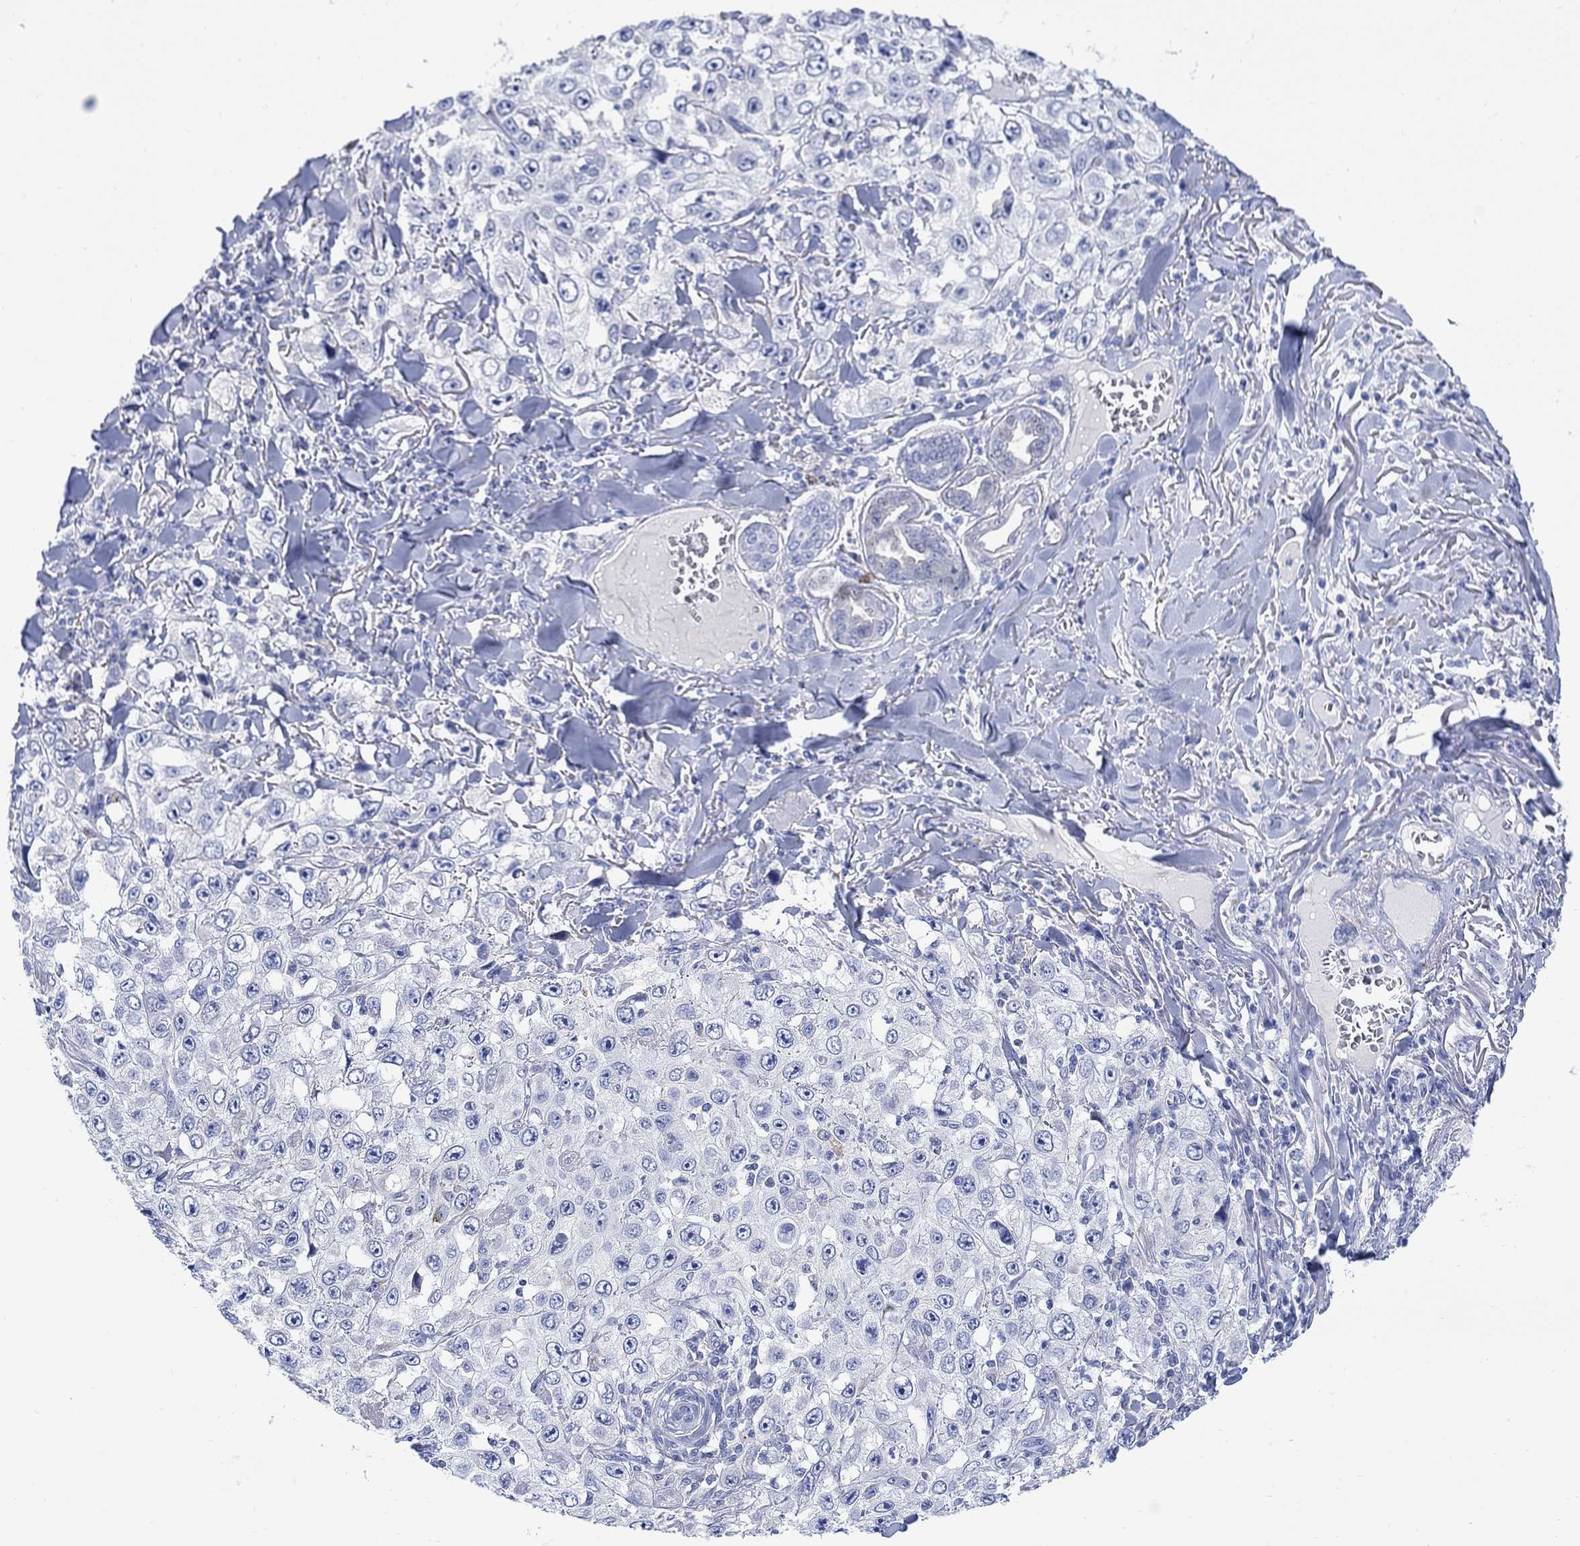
{"staining": {"intensity": "negative", "quantity": "none", "location": "none"}, "tissue": "skin cancer", "cell_type": "Tumor cells", "image_type": "cancer", "snomed": [{"axis": "morphology", "description": "Squamous cell carcinoma, NOS"}, {"axis": "topography", "description": "Skin"}], "caption": "Immunohistochemical staining of human skin cancer exhibits no significant expression in tumor cells.", "gene": "MYL1", "patient": {"sex": "male", "age": 82}}